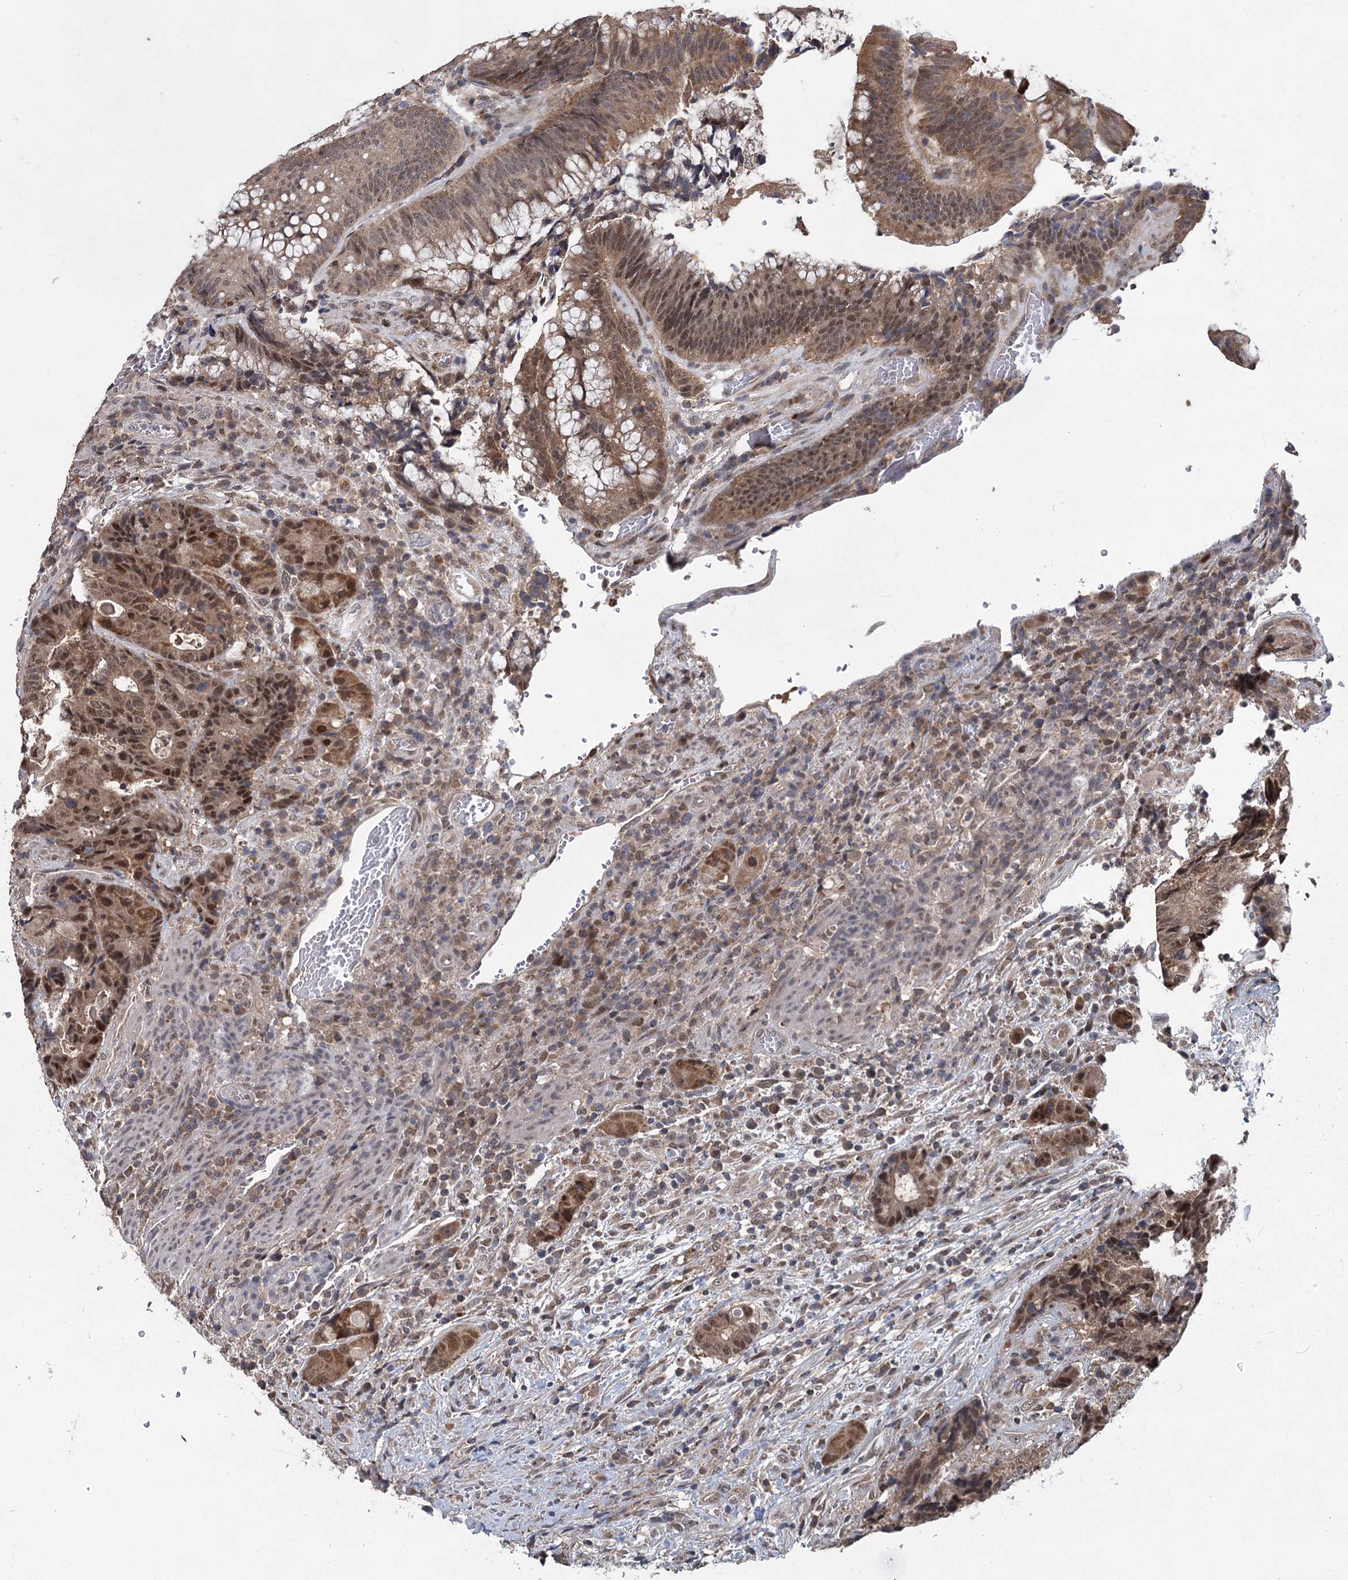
{"staining": {"intensity": "moderate", "quantity": ">75%", "location": "nuclear"}, "tissue": "colorectal cancer", "cell_type": "Tumor cells", "image_type": "cancer", "snomed": [{"axis": "morphology", "description": "Adenocarcinoma, NOS"}, {"axis": "topography", "description": "Rectum"}], "caption": "Immunohistochemical staining of colorectal cancer displays medium levels of moderate nuclear protein positivity in approximately >75% of tumor cells.", "gene": "MYG1", "patient": {"sex": "male", "age": 69}}